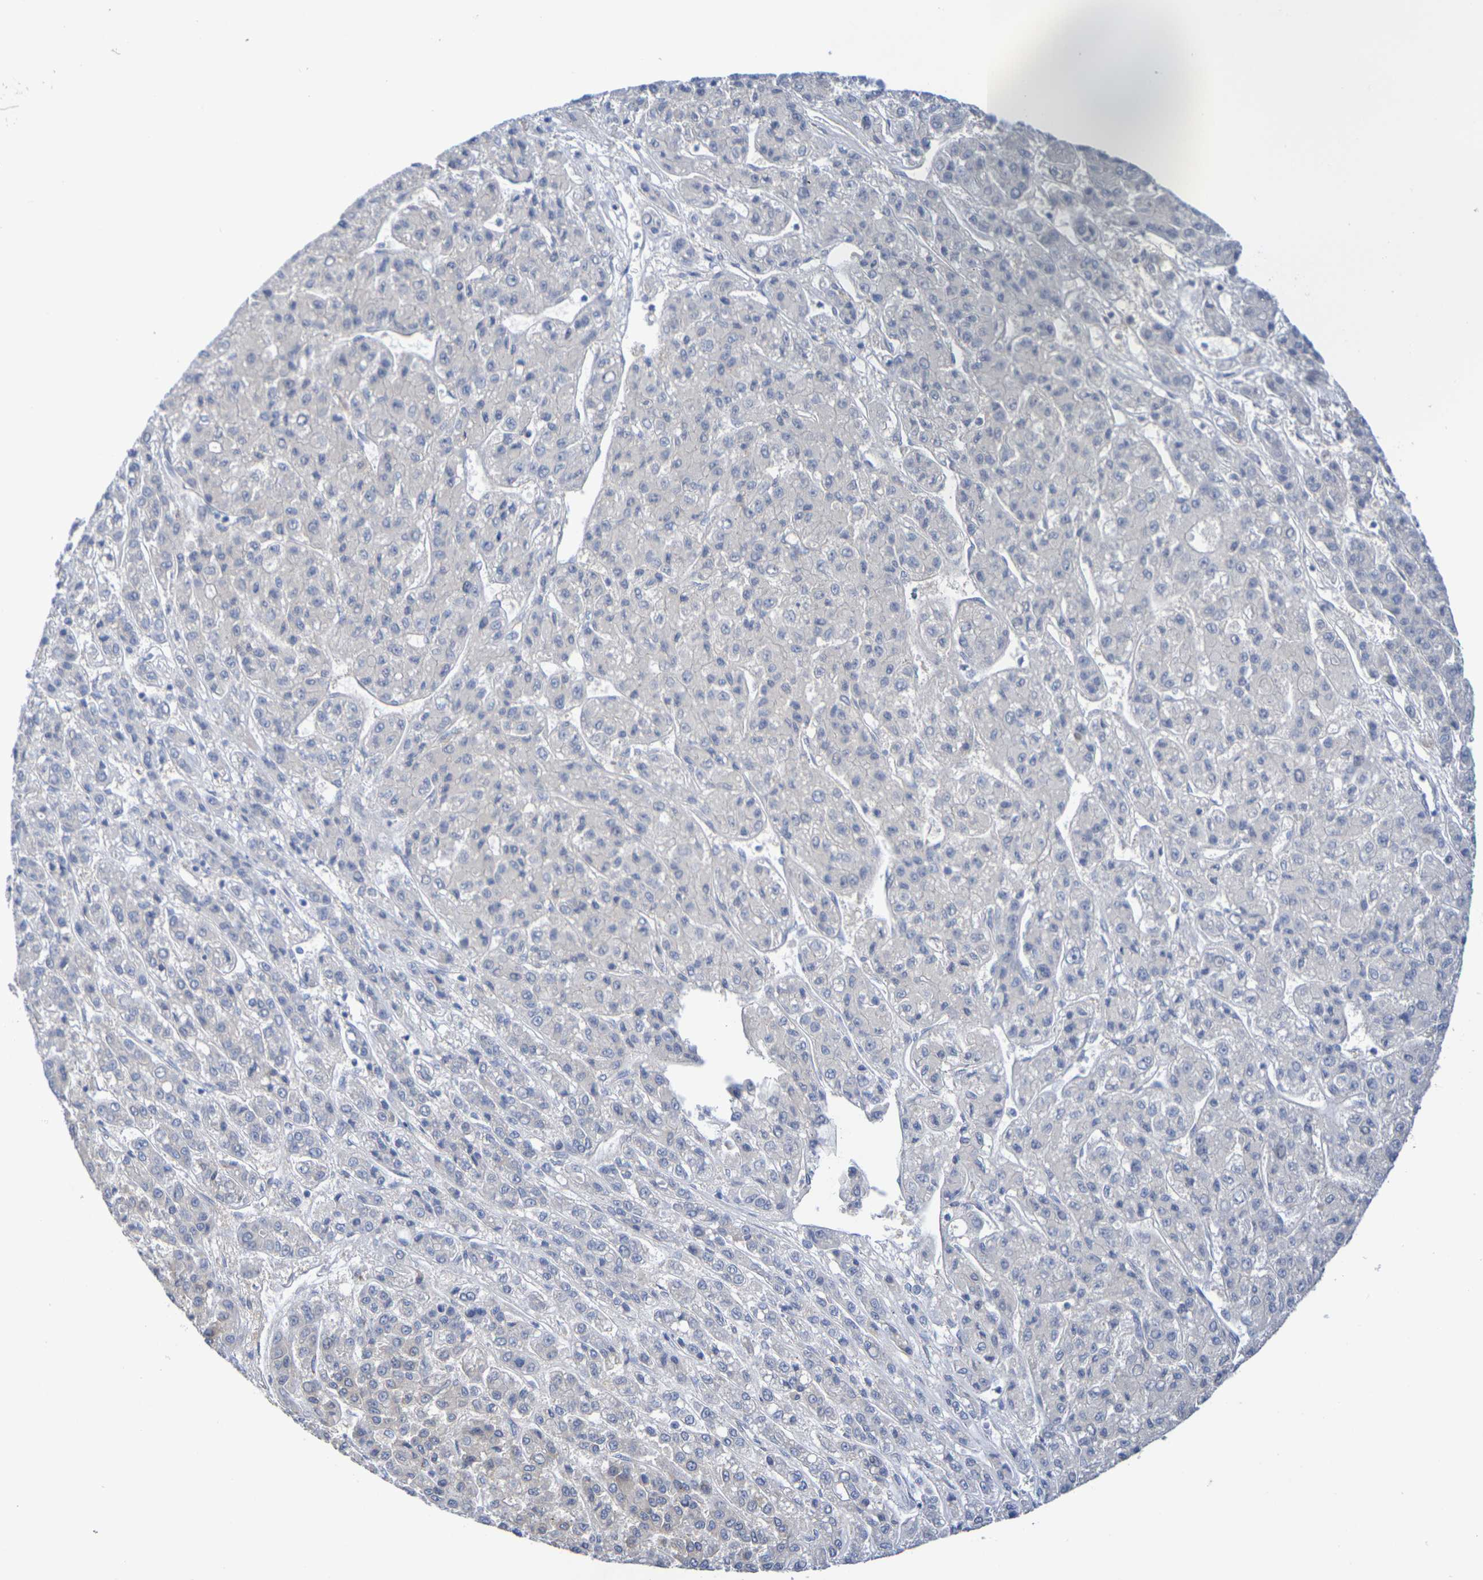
{"staining": {"intensity": "weak", "quantity": "25%-75%", "location": "cytoplasmic/membranous"}, "tissue": "liver cancer", "cell_type": "Tumor cells", "image_type": "cancer", "snomed": [{"axis": "morphology", "description": "Carcinoma, Hepatocellular, NOS"}, {"axis": "topography", "description": "Liver"}], "caption": "DAB (3,3'-diaminobenzidine) immunohistochemical staining of liver hepatocellular carcinoma demonstrates weak cytoplasmic/membranous protein positivity in approximately 25%-75% of tumor cells.", "gene": "TMCC3", "patient": {"sex": "male", "age": 70}}